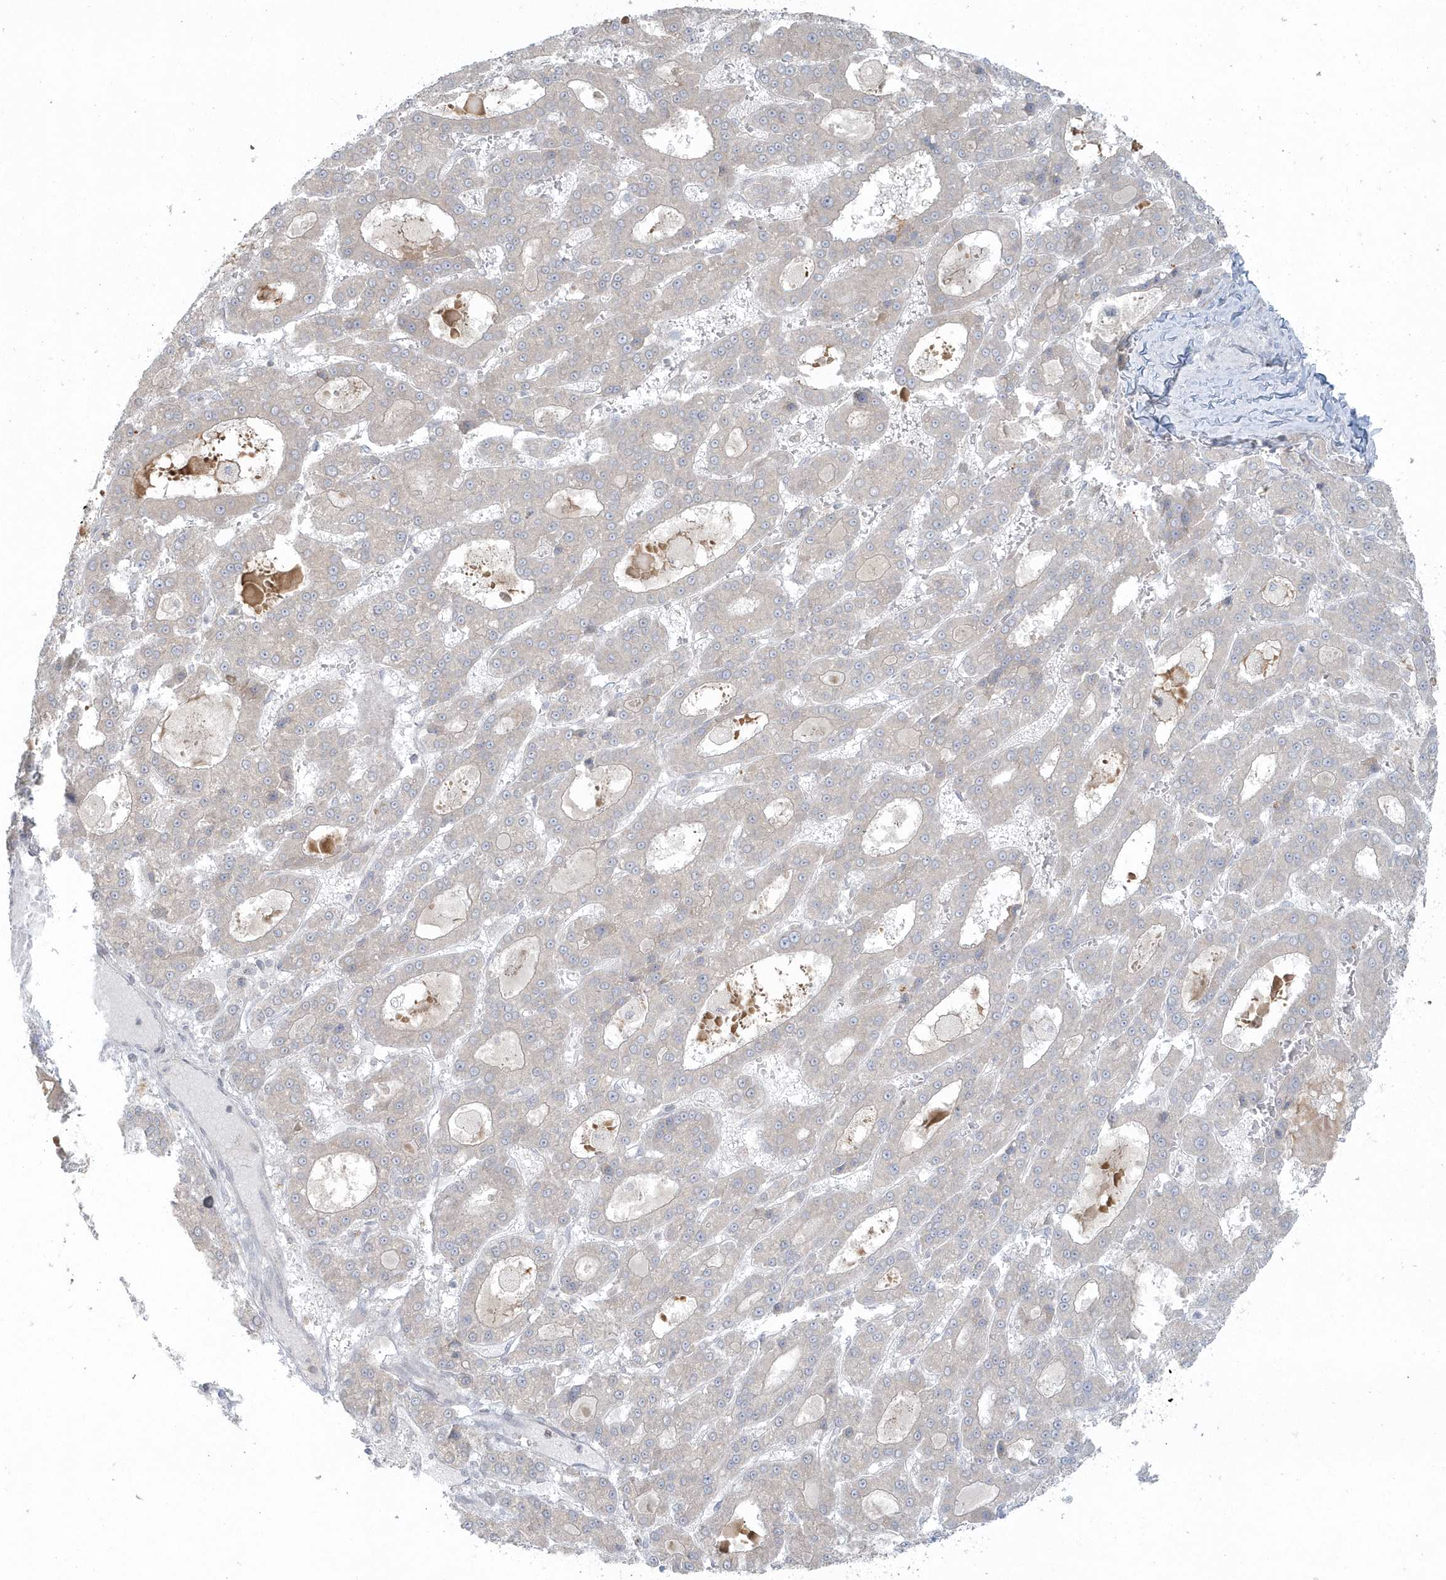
{"staining": {"intensity": "negative", "quantity": "none", "location": "none"}, "tissue": "liver cancer", "cell_type": "Tumor cells", "image_type": "cancer", "snomed": [{"axis": "morphology", "description": "Carcinoma, Hepatocellular, NOS"}, {"axis": "topography", "description": "Liver"}], "caption": "This is an immunohistochemistry histopathology image of liver cancer. There is no staining in tumor cells.", "gene": "BLTP3A", "patient": {"sex": "male", "age": 70}}